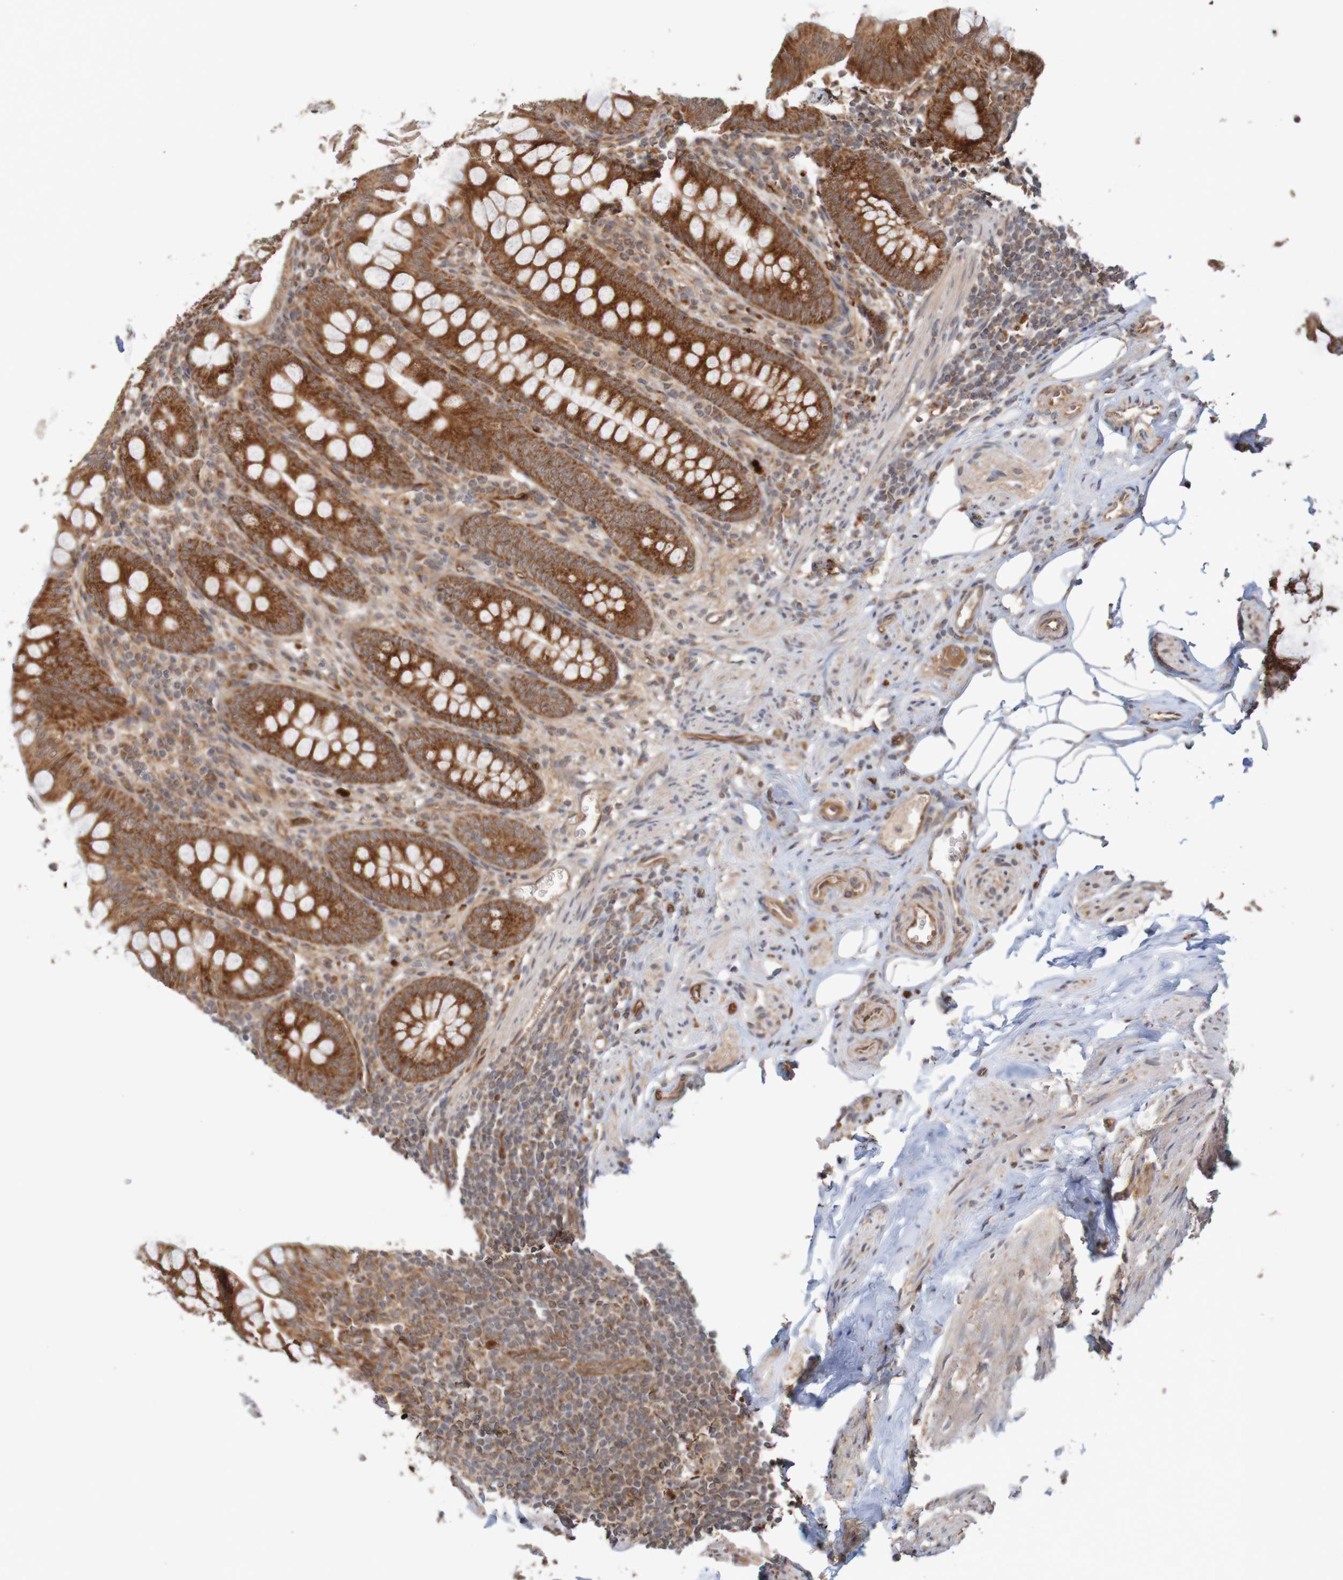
{"staining": {"intensity": "strong", "quantity": ">75%", "location": "cytoplasmic/membranous"}, "tissue": "appendix", "cell_type": "Glandular cells", "image_type": "normal", "snomed": [{"axis": "morphology", "description": "Normal tissue, NOS"}, {"axis": "topography", "description": "Appendix"}], "caption": "Appendix was stained to show a protein in brown. There is high levels of strong cytoplasmic/membranous expression in approximately >75% of glandular cells.", "gene": "MRPL52", "patient": {"sex": "female", "age": 77}}